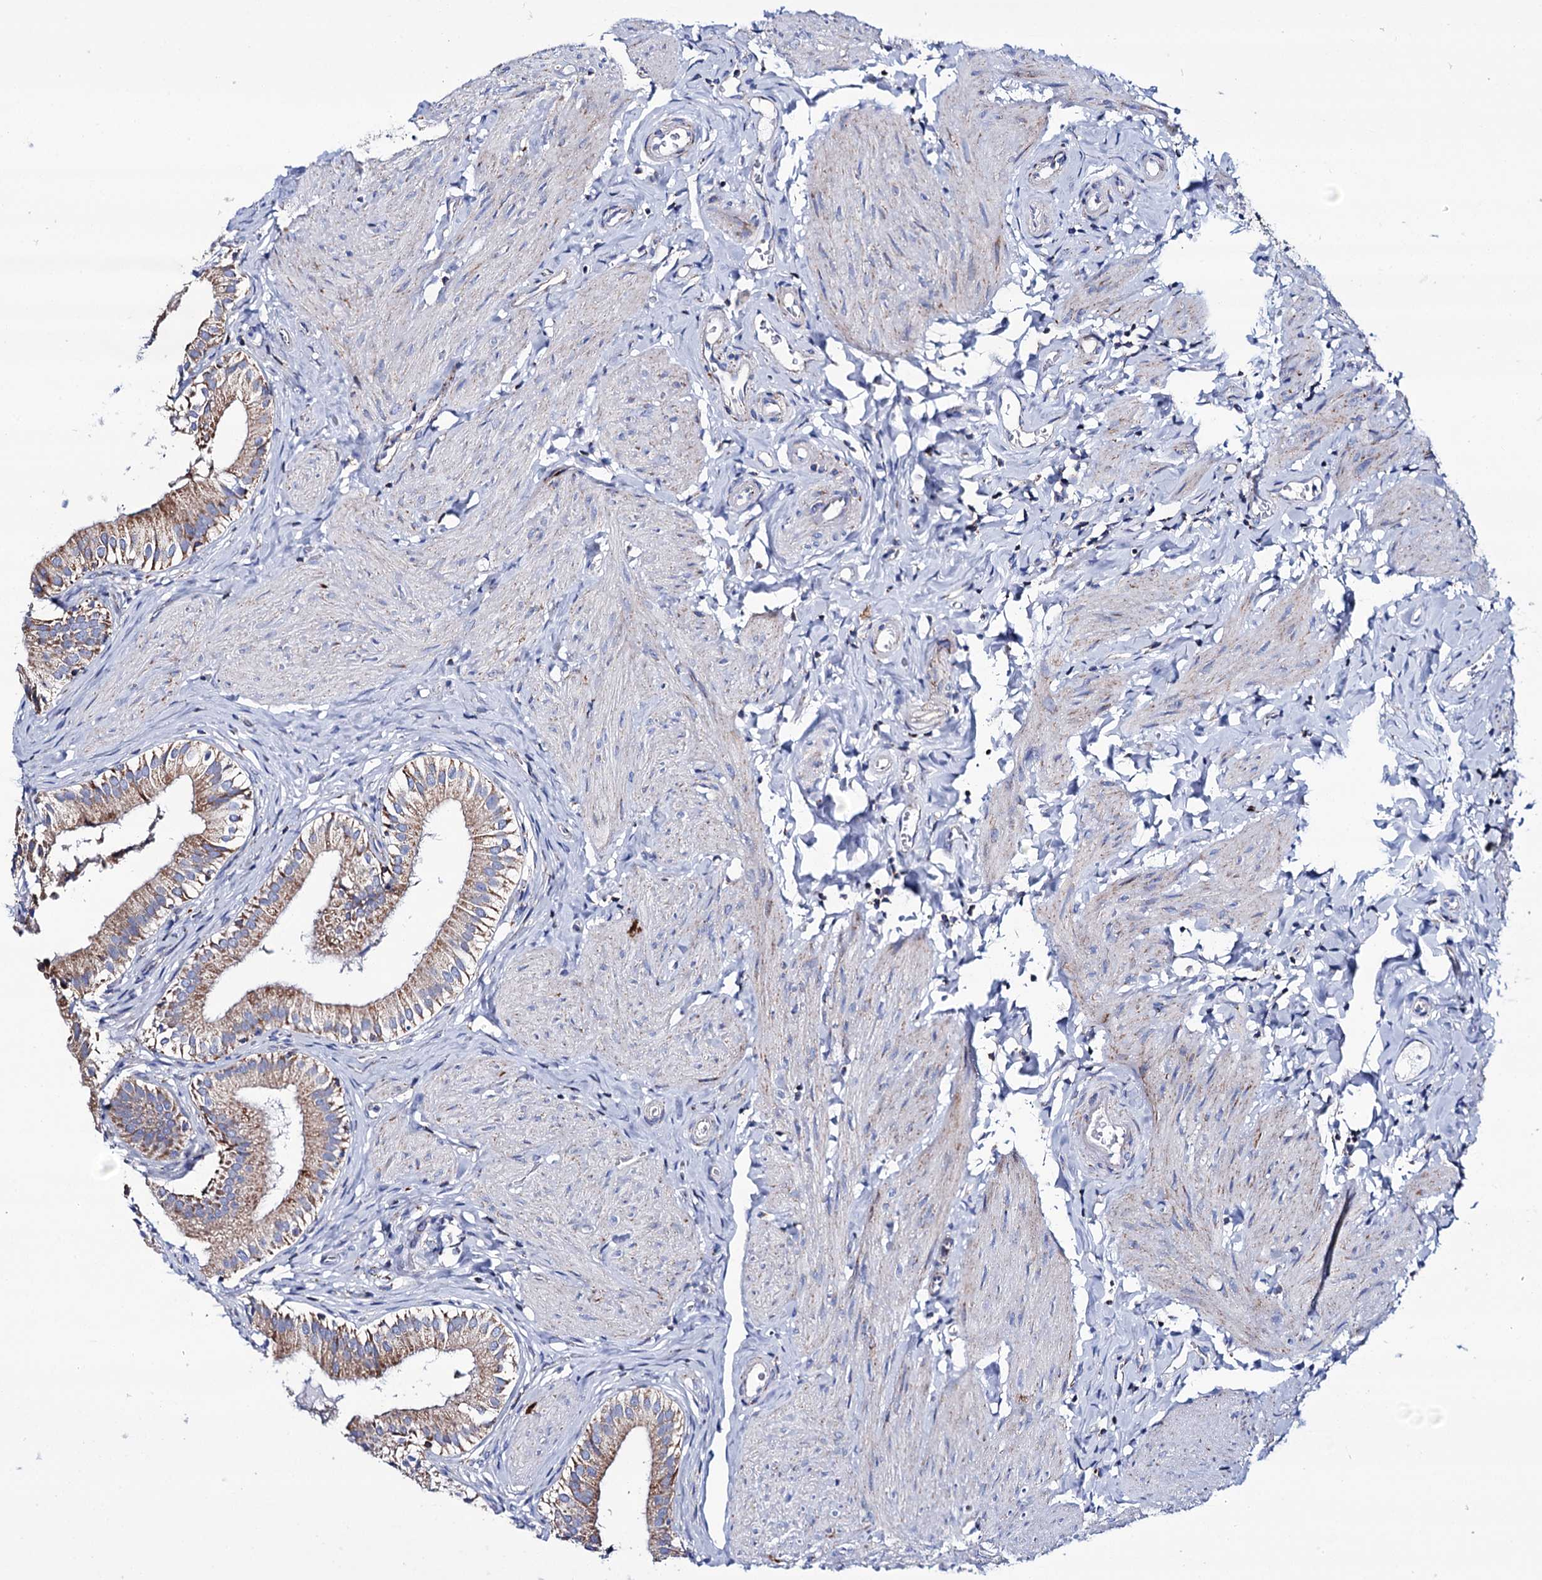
{"staining": {"intensity": "moderate", "quantity": ">75%", "location": "cytoplasmic/membranous"}, "tissue": "gallbladder", "cell_type": "Glandular cells", "image_type": "normal", "snomed": [{"axis": "morphology", "description": "Normal tissue, NOS"}, {"axis": "topography", "description": "Gallbladder"}], "caption": "Protein positivity by IHC demonstrates moderate cytoplasmic/membranous staining in approximately >75% of glandular cells in unremarkable gallbladder.", "gene": "UBASH3B", "patient": {"sex": "female", "age": 47}}